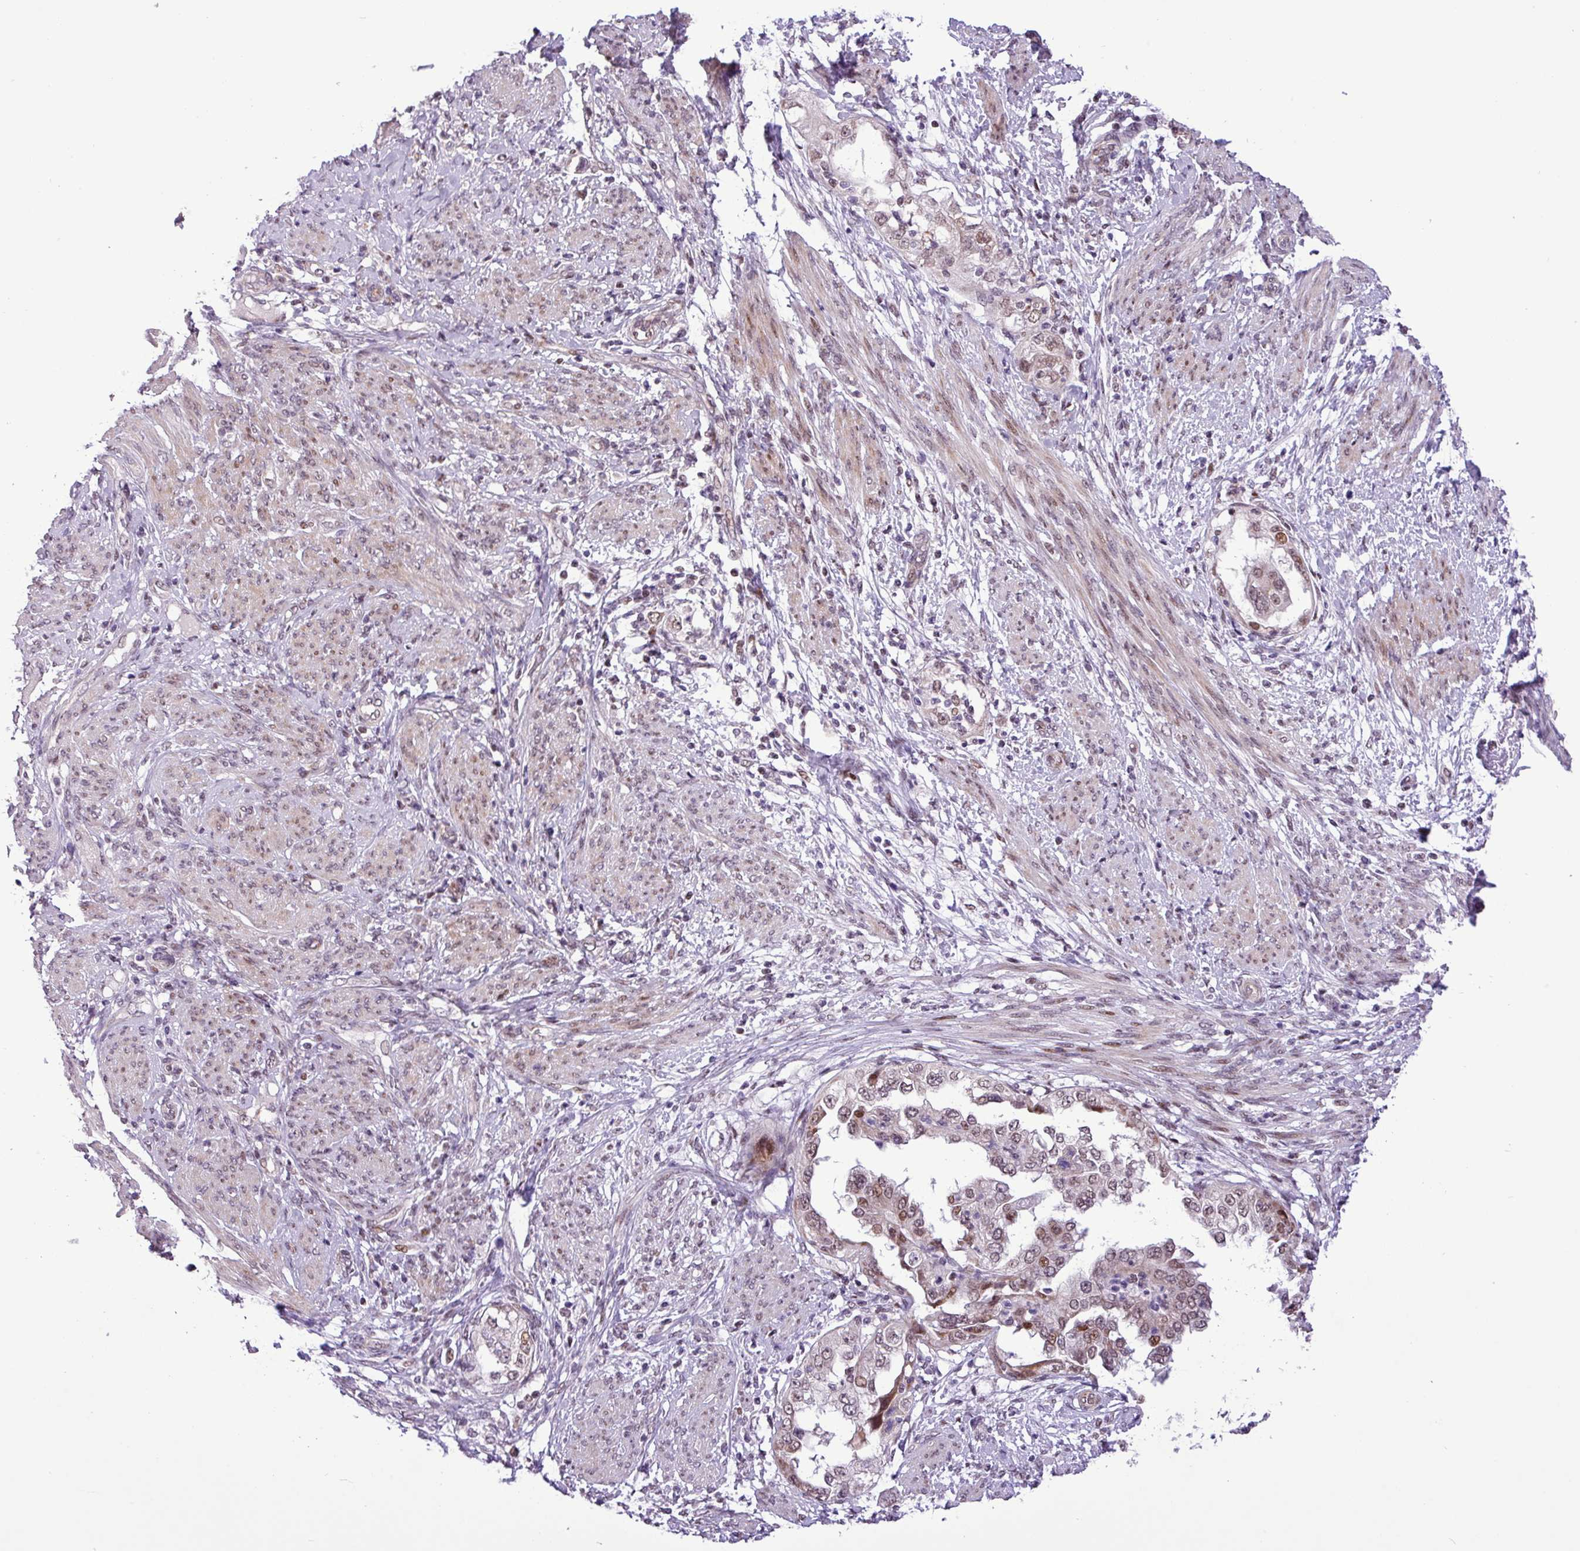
{"staining": {"intensity": "moderate", "quantity": ">75%", "location": "nuclear"}, "tissue": "endometrial cancer", "cell_type": "Tumor cells", "image_type": "cancer", "snomed": [{"axis": "morphology", "description": "Adenocarcinoma, NOS"}, {"axis": "topography", "description": "Endometrium"}], "caption": "Immunohistochemical staining of adenocarcinoma (endometrial) demonstrates medium levels of moderate nuclear positivity in approximately >75% of tumor cells. The staining is performed using DAB brown chromogen to label protein expression. The nuclei are counter-stained blue using hematoxylin.", "gene": "ZNF354A", "patient": {"sex": "female", "age": 85}}